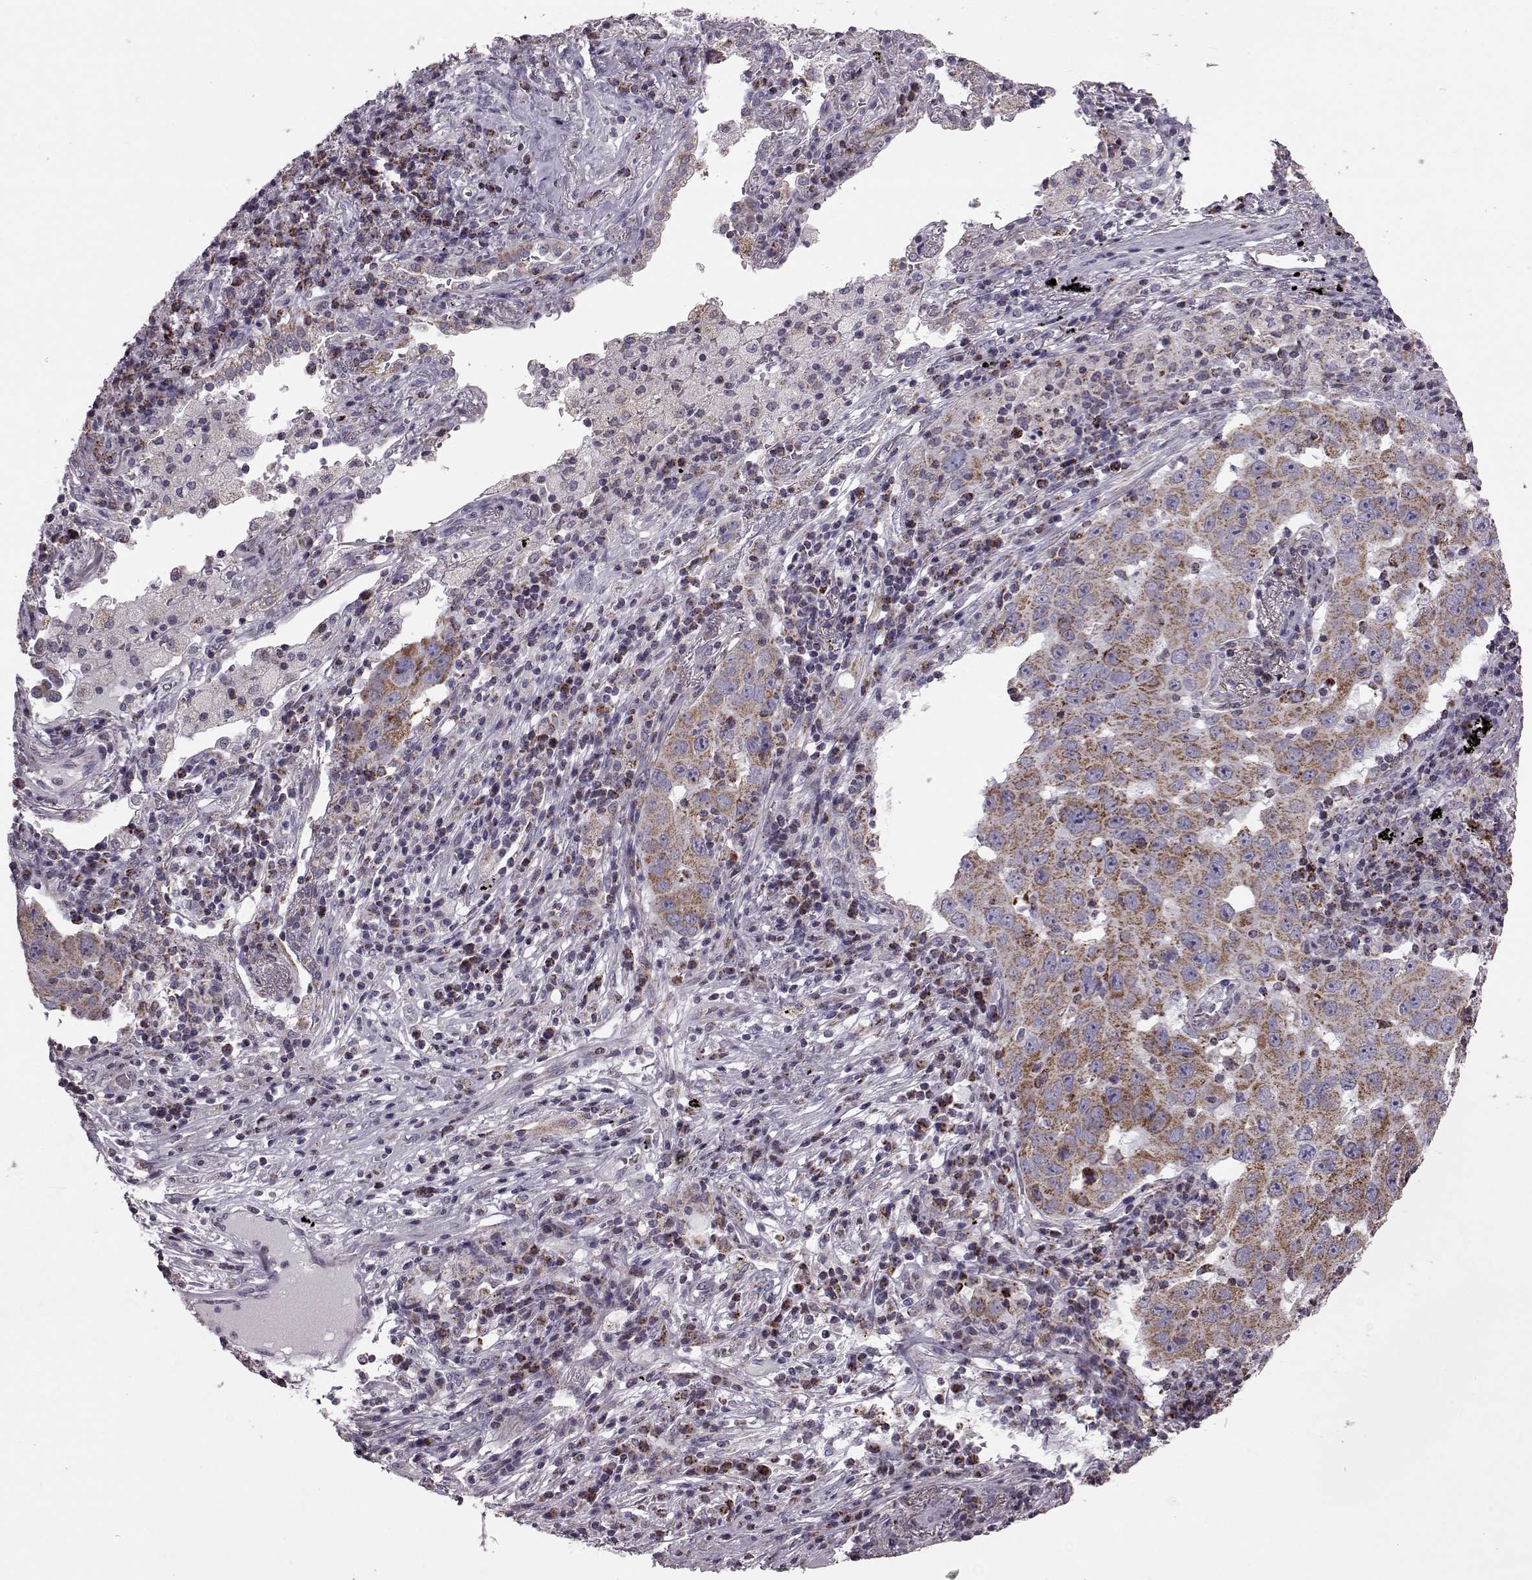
{"staining": {"intensity": "moderate", "quantity": ">75%", "location": "cytoplasmic/membranous"}, "tissue": "lung cancer", "cell_type": "Tumor cells", "image_type": "cancer", "snomed": [{"axis": "morphology", "description": "Adenocarcinoma, NOS"}, {"axis": "topography", "description": "Lung"}], "caption": "About >75% of tumor cells in lung cancer (adenocarcinoma) demonstrate moderate cytoplasmic/membranous protein expression as visualized by brown immunohistochemical staining.", "gene": "ATP5MF", "patient": {"sex": "male", "age": 73}}